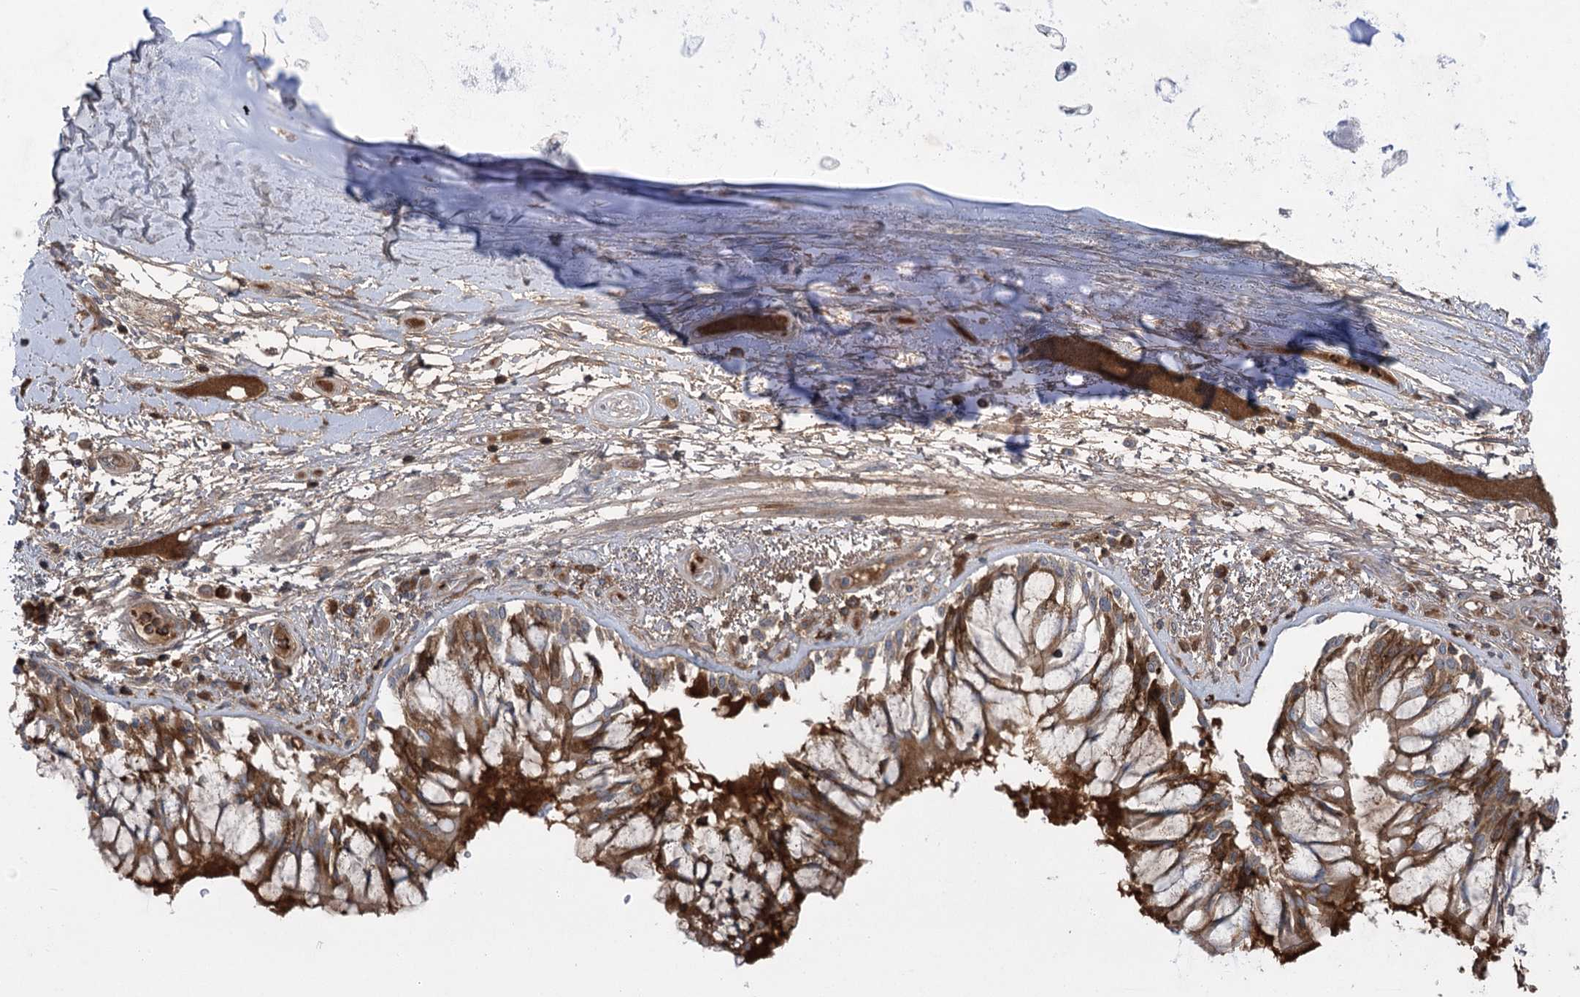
{"staining": {"intensity": "negative", "quantity": "none", "location": "none"}, "tissue": "adipose tissue", "cell_type": "Adipocytes", "image_type": "normal", "snomed": [{"axis": "morphology", "description": "Normal tissue, NOS"}, {"axis": "topography", "description": "Cartilage tissue"}, {"axis": "topography", "description": "Bronchus"}, {"axis": "topography", "description": "Lung"}, {"axis": "topography", "description": "Peripheral nerve tissue"}], "caption": "Immunohistochemistry (IHC) photomicrograph of normal adipose tissue: adipose tissue stained with DAB reveals no significant protein positivity in adipocytes.", "gene": "PLEKHA5", "patient": {"sex": "female", "age": 49}}